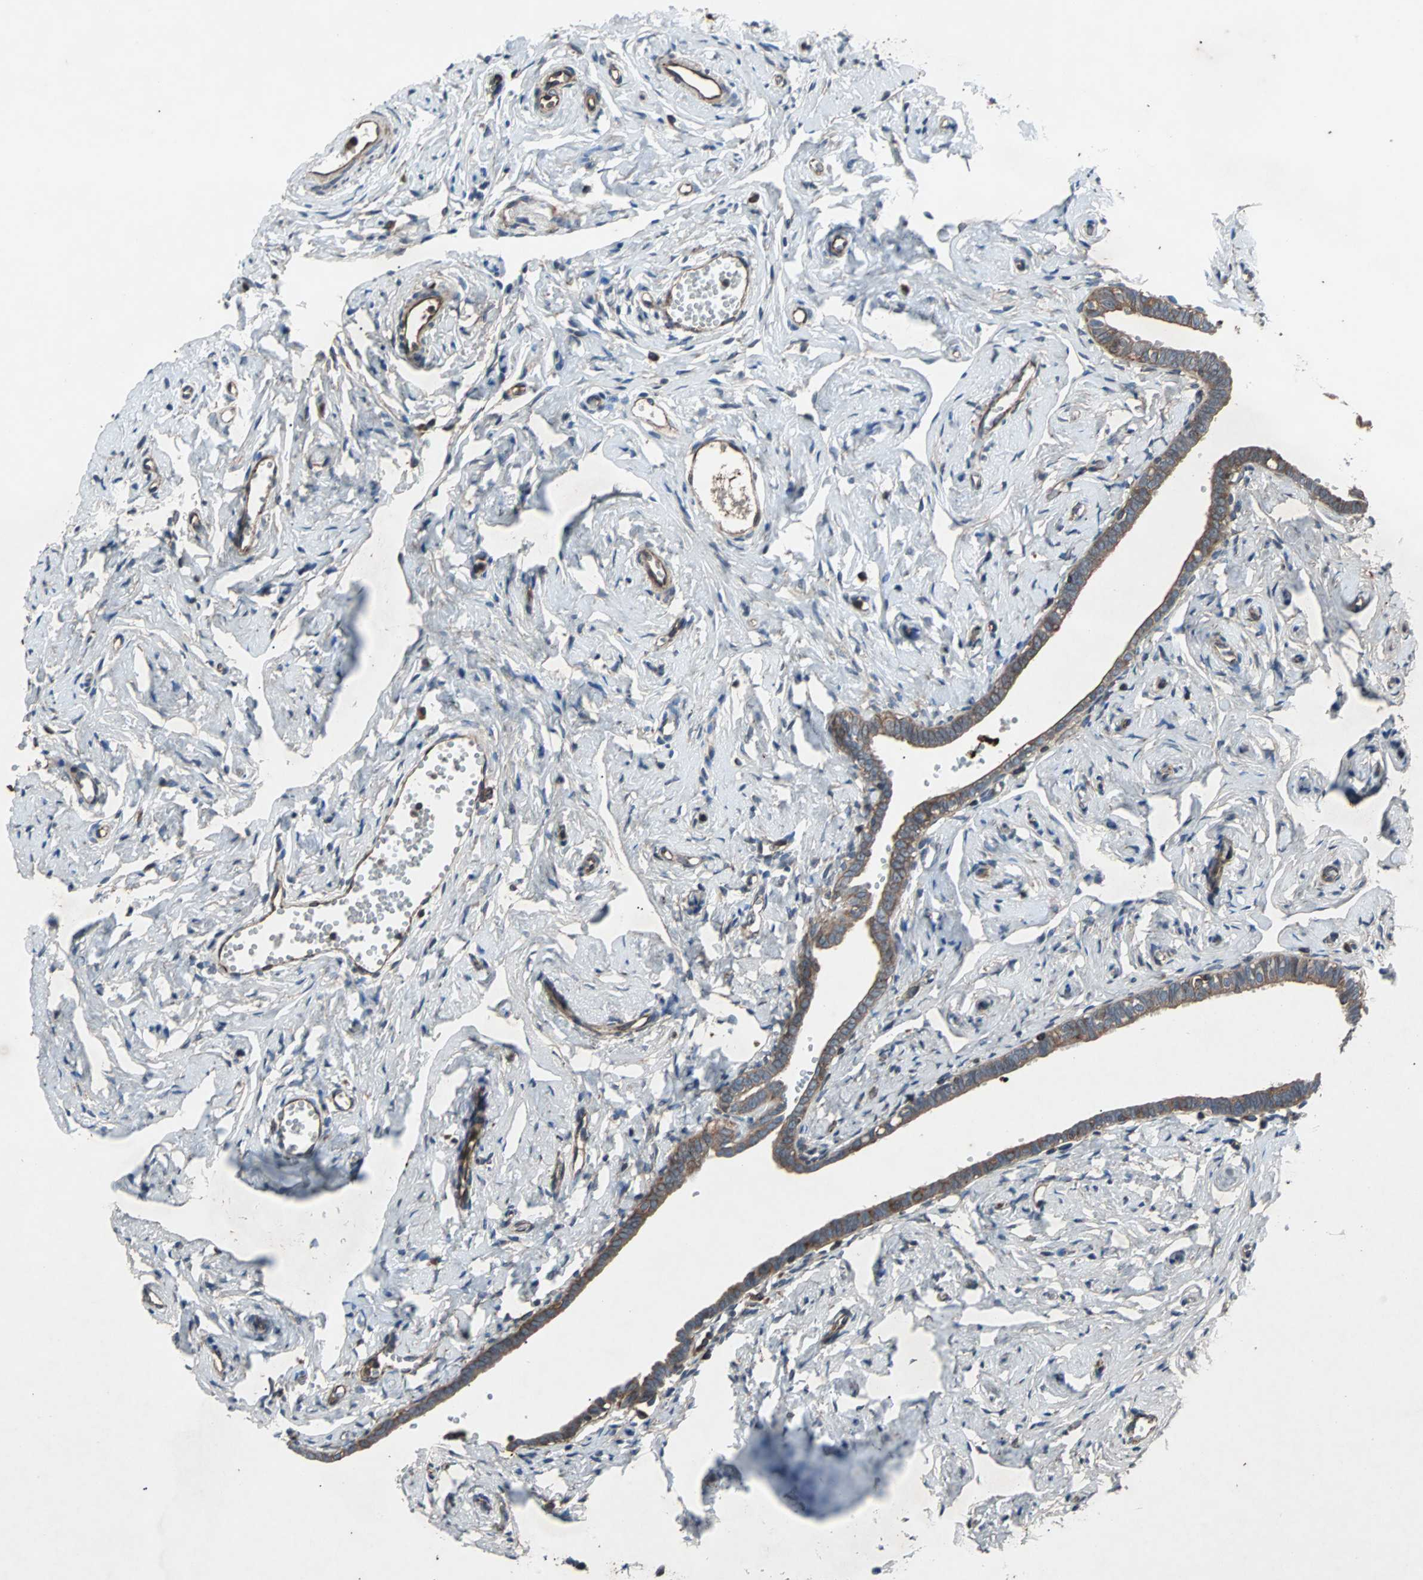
{"staining": {"intensity": "moderate", "quantity": ">75%", "location": "cytoplasmic/membranous"}, "tissue": "fallopian tube", "cell_type": "Glandular cells", "image_type": "normal", "snomed": [{"axis": "morphology", "description": "Normal tissue, NOS"}, {"axis": "topography", "description": "Fallopian tube"}], "caption": "A micrograph showing moderate cytoplasmic/membranous expression in about >75% of glandular cells in normal fallopian tube, as visualized by brown immunohistochemical staining.", "gene": "ACTR3", "patient": {"sex": "female", "age": 71}}